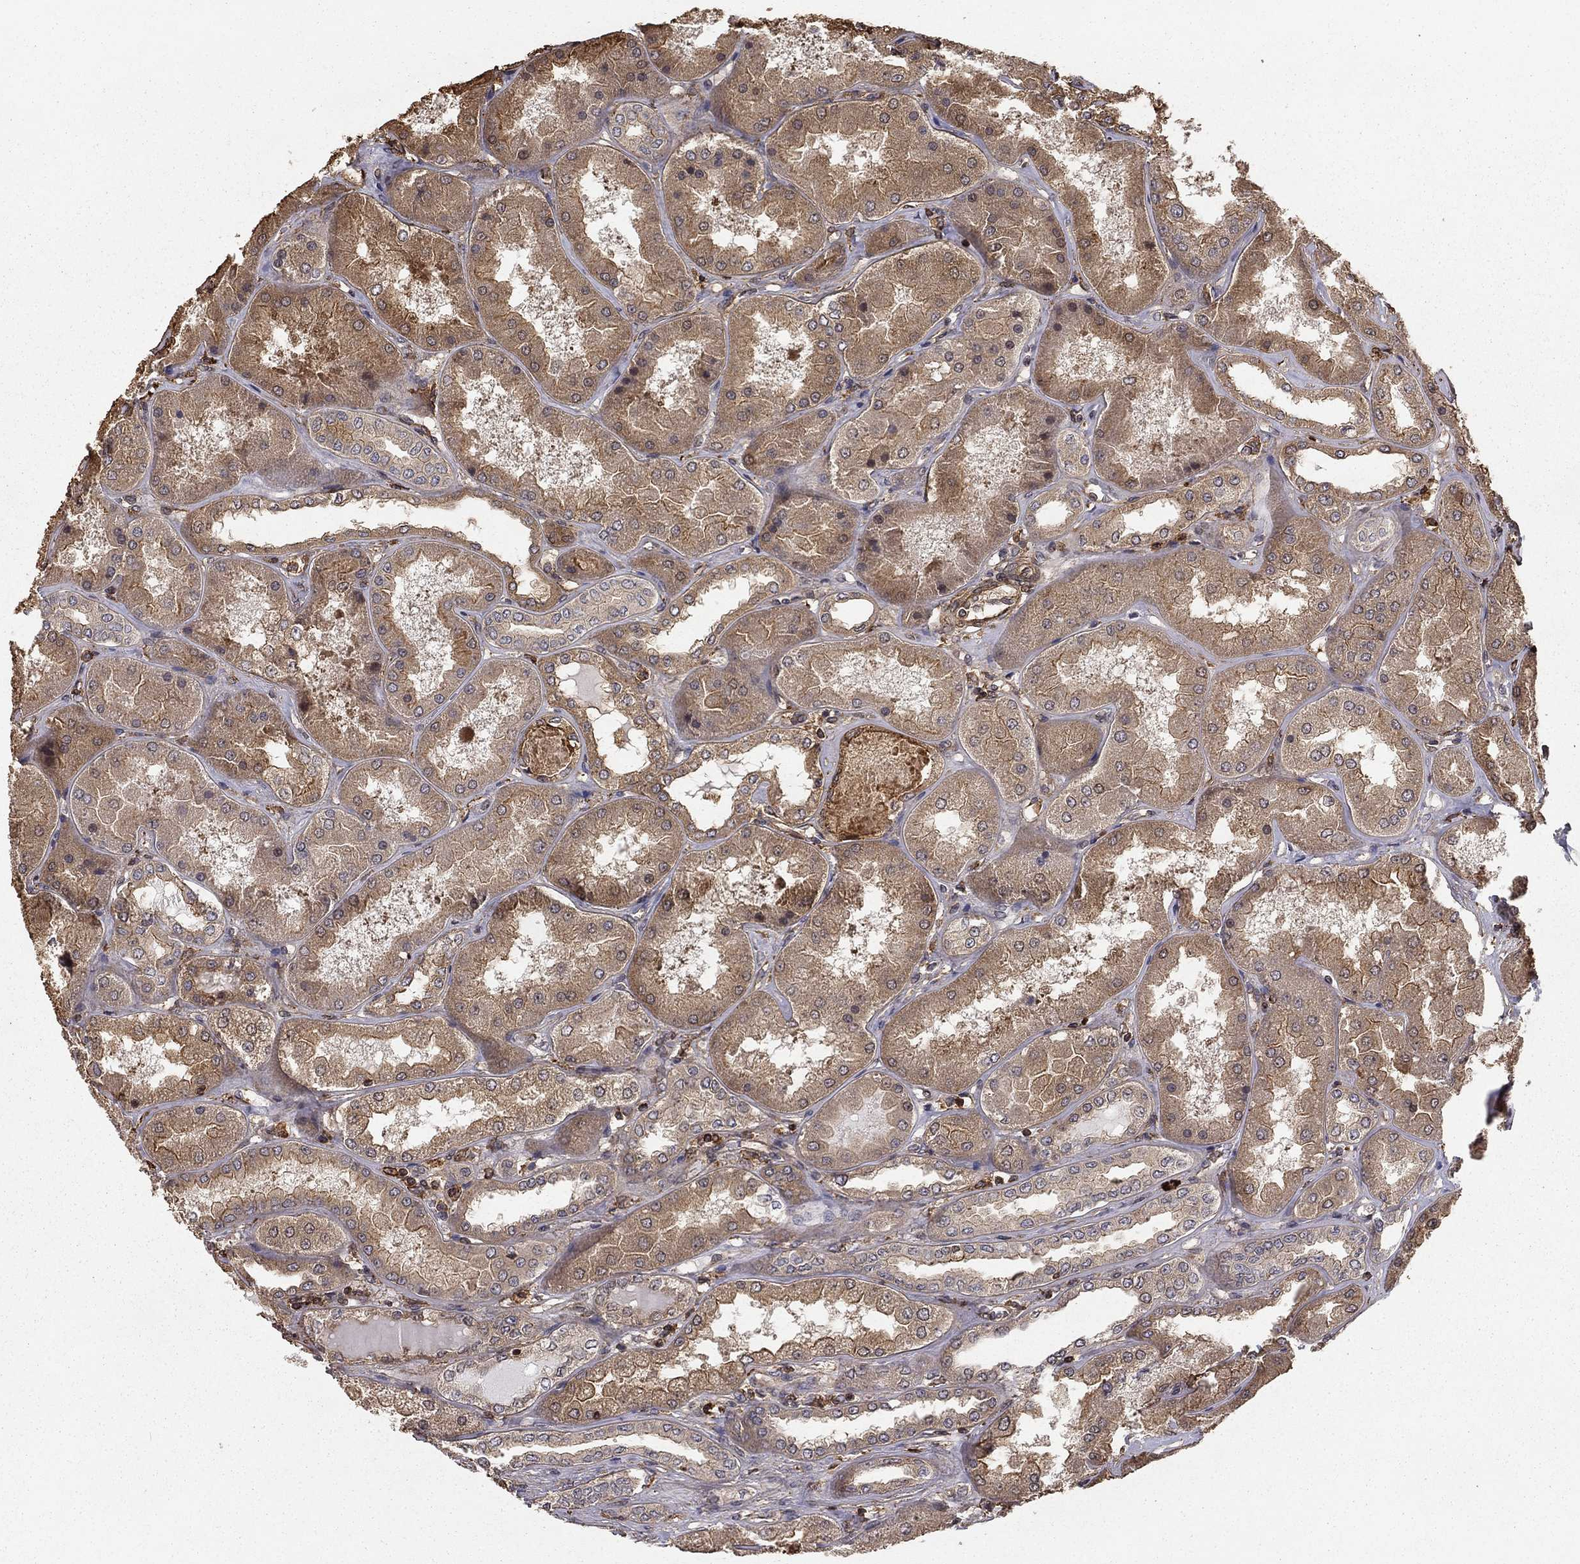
{"staining": {"intensity": "negative", "quantity": "none", "location": "none"}, "tissue": "kidney", "cell_type": "Cells in glomeruli", "image_type": "normal", "snomed": [{"axis": "morphology", "description": "Normal tissue, NOS"}, {"axis": "topography", "description": "Kidney"}], "caption": "Kidney stained for a protein using immunohistochemistry reveals no staining cells in glomeruli.", "gene": "HABP4", "patient": {"sex": "female", "age": 56}}